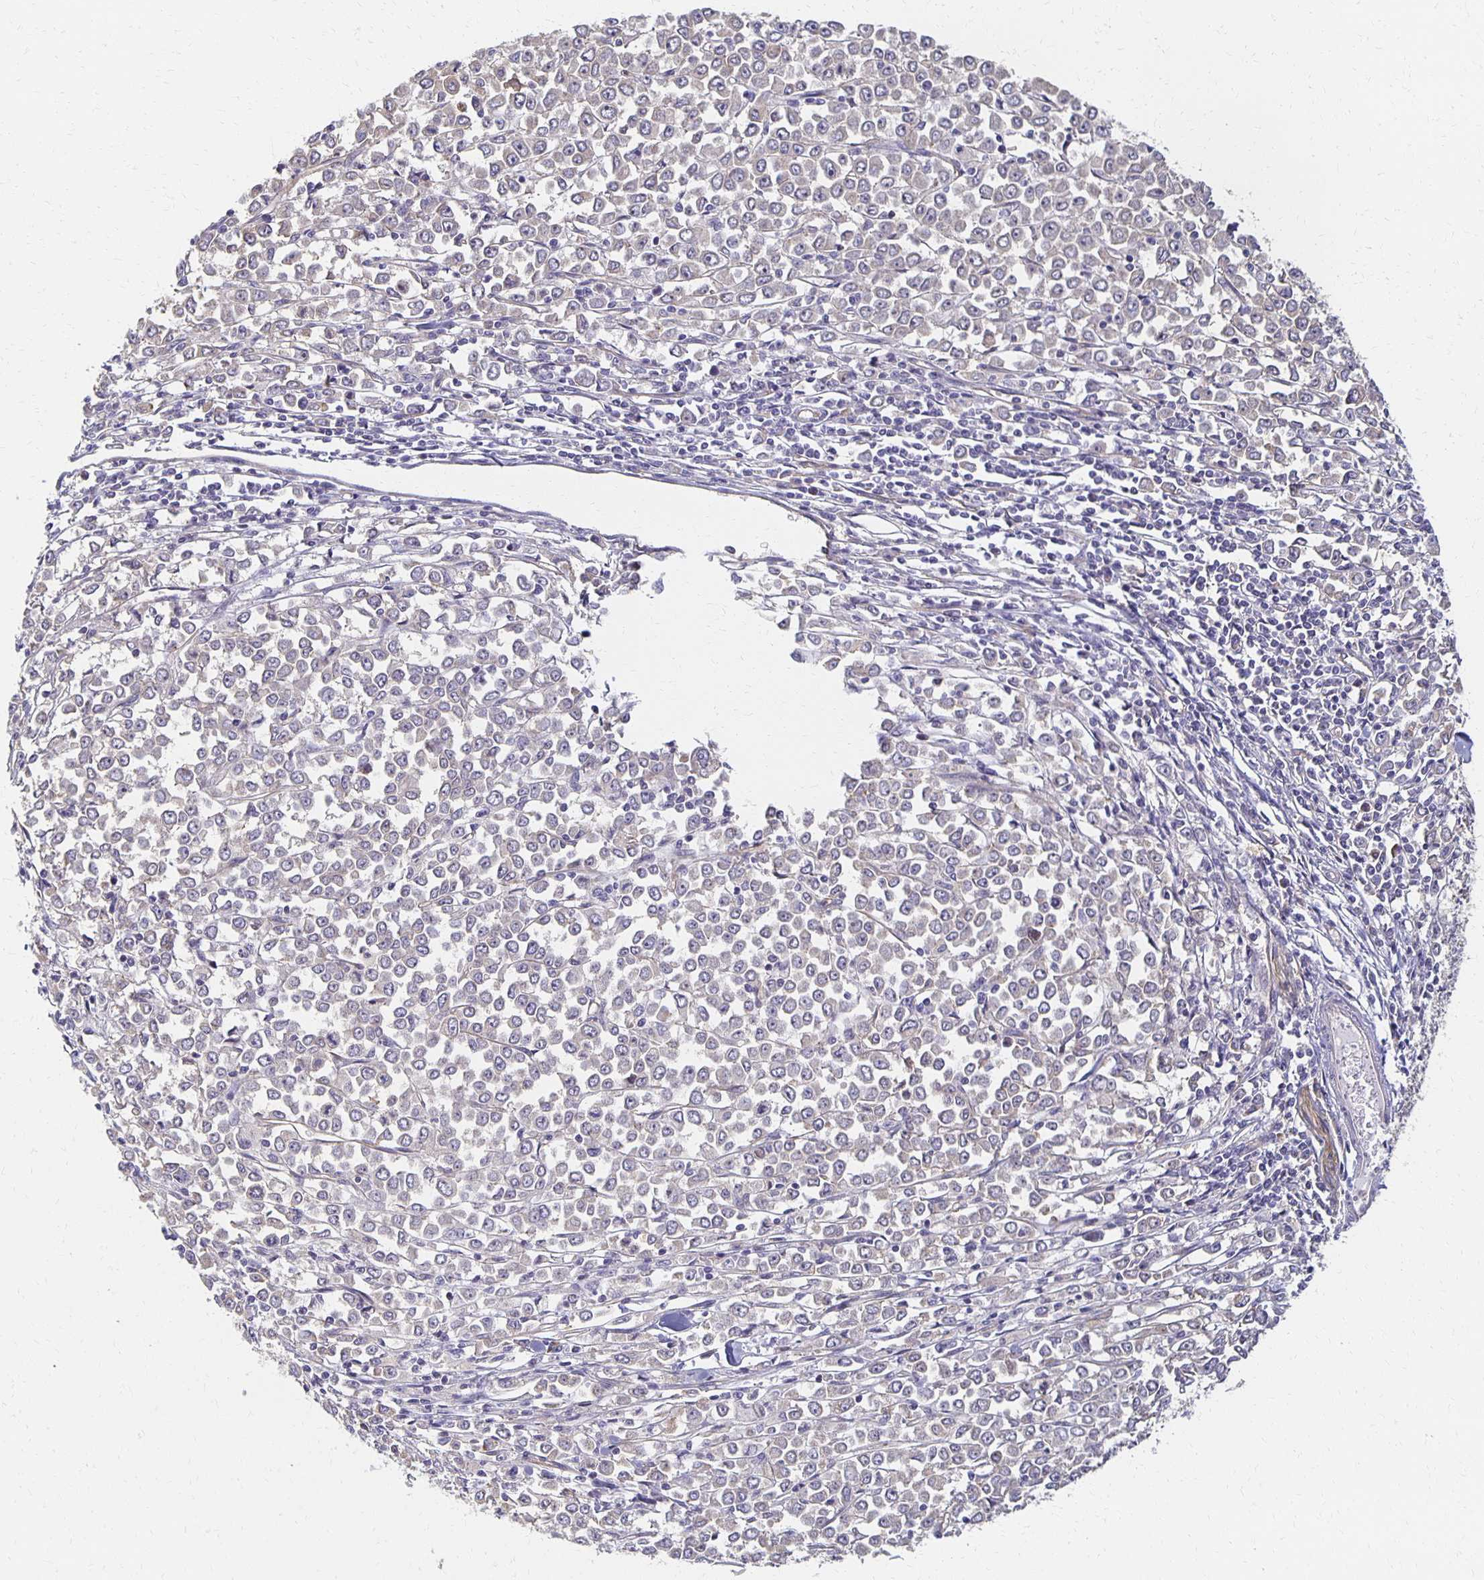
{"staining": {"intensity": "weak", "quantity": "<25%", "location": "cytoplasmic/membranous"}, "tissue": "stomach cancer", "cell_type": "Tumor cells", "image_type": "cancer", "snomed": [{"axis": "morphology", "description": "Adenocarcinoma, NOS"}, {"axis": "topography", "description": "Stomach, upper"}], "caption": "Tumor cells are negative for brown protein staining in stomach adenocarcinoma.", "gene": "SORL1", "patient": {"sex": "male", "age": 70}}